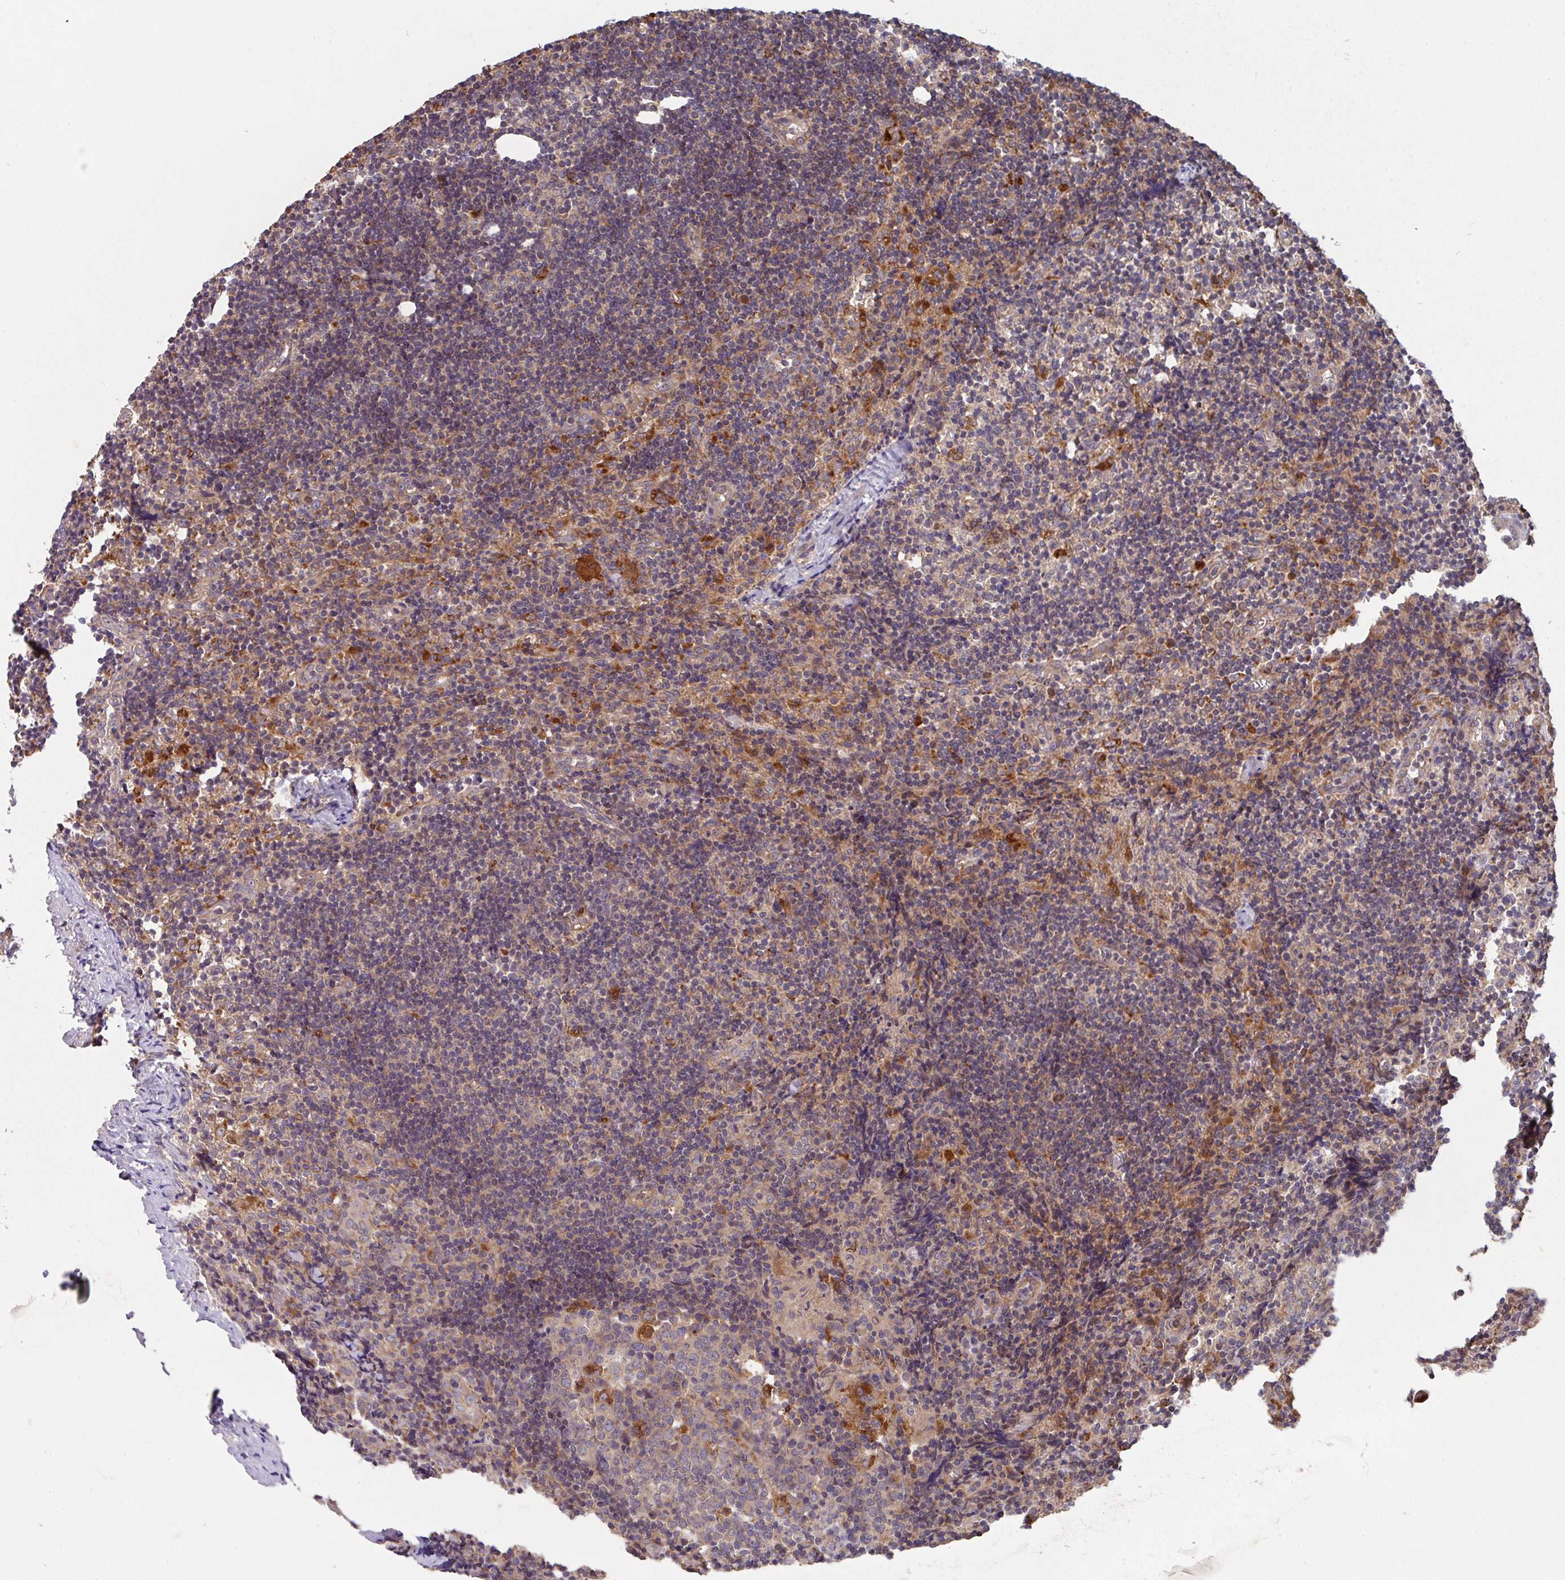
{"staining": {"intensity": "moderate", "quantity": "<25%", "location": "cytoplasmic/membranous"}, "tissue": "lymph node", "cell_type": "Germinal center cells", "image_type": "normal", "snomed": [{"axis": "morphology", "description": "Normal tissue, NOS"}, {"axis": "topography", "description": "Lymph node"}], "caption": "Germinal center cells reveal moderate cytoplasmic/membranous positivity in about <25% of cells in unremarkable lymph node. Using DAB (3,3'-diaminobenzidine) (brown) and hematoxylin (blue) stains, captured at high magnification using brightfield microscopy.", "gene": "TRIM14", "patient": {"sex": "female", "age": 52}}